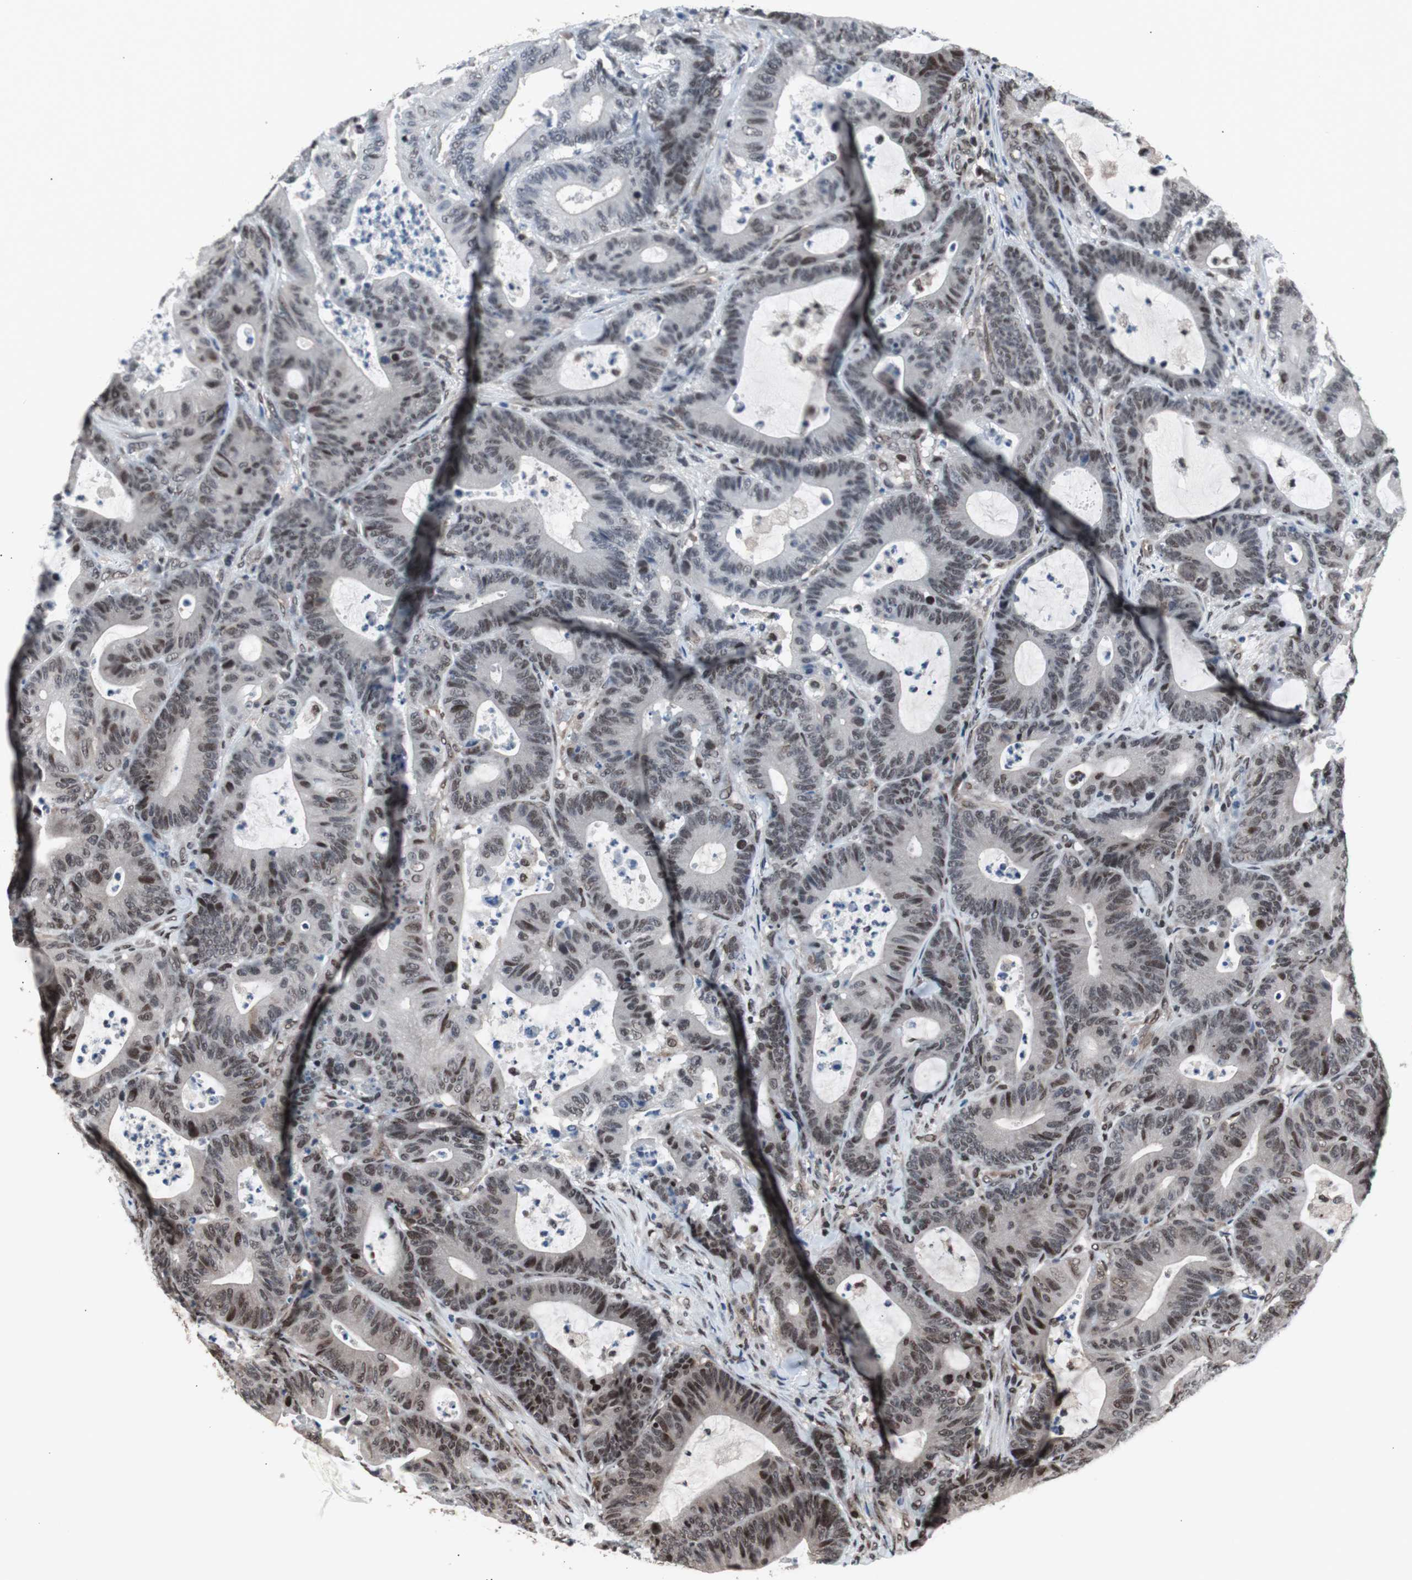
{"staining": {"intensity": "moderate", "quantity": ">75%", "location": "nuclear"}, "tissue": "colorectal cancer", "cell_type": "Tumor cells", "image_type": "cancer", "snomed": [{"axis": "morphology", "description": "Adenocarcinoma, NOS"}, {"axis": "topography", "description": "Colon"}], "caption": "IHC of human colorectal adenocarcinoma exhibits medium levels of moderate nuclear staining in about >75% of tumor cells. Nuclei are stained in blue.", "gene": "POGZ", "patient": {"sex": "female", "age": 84}}